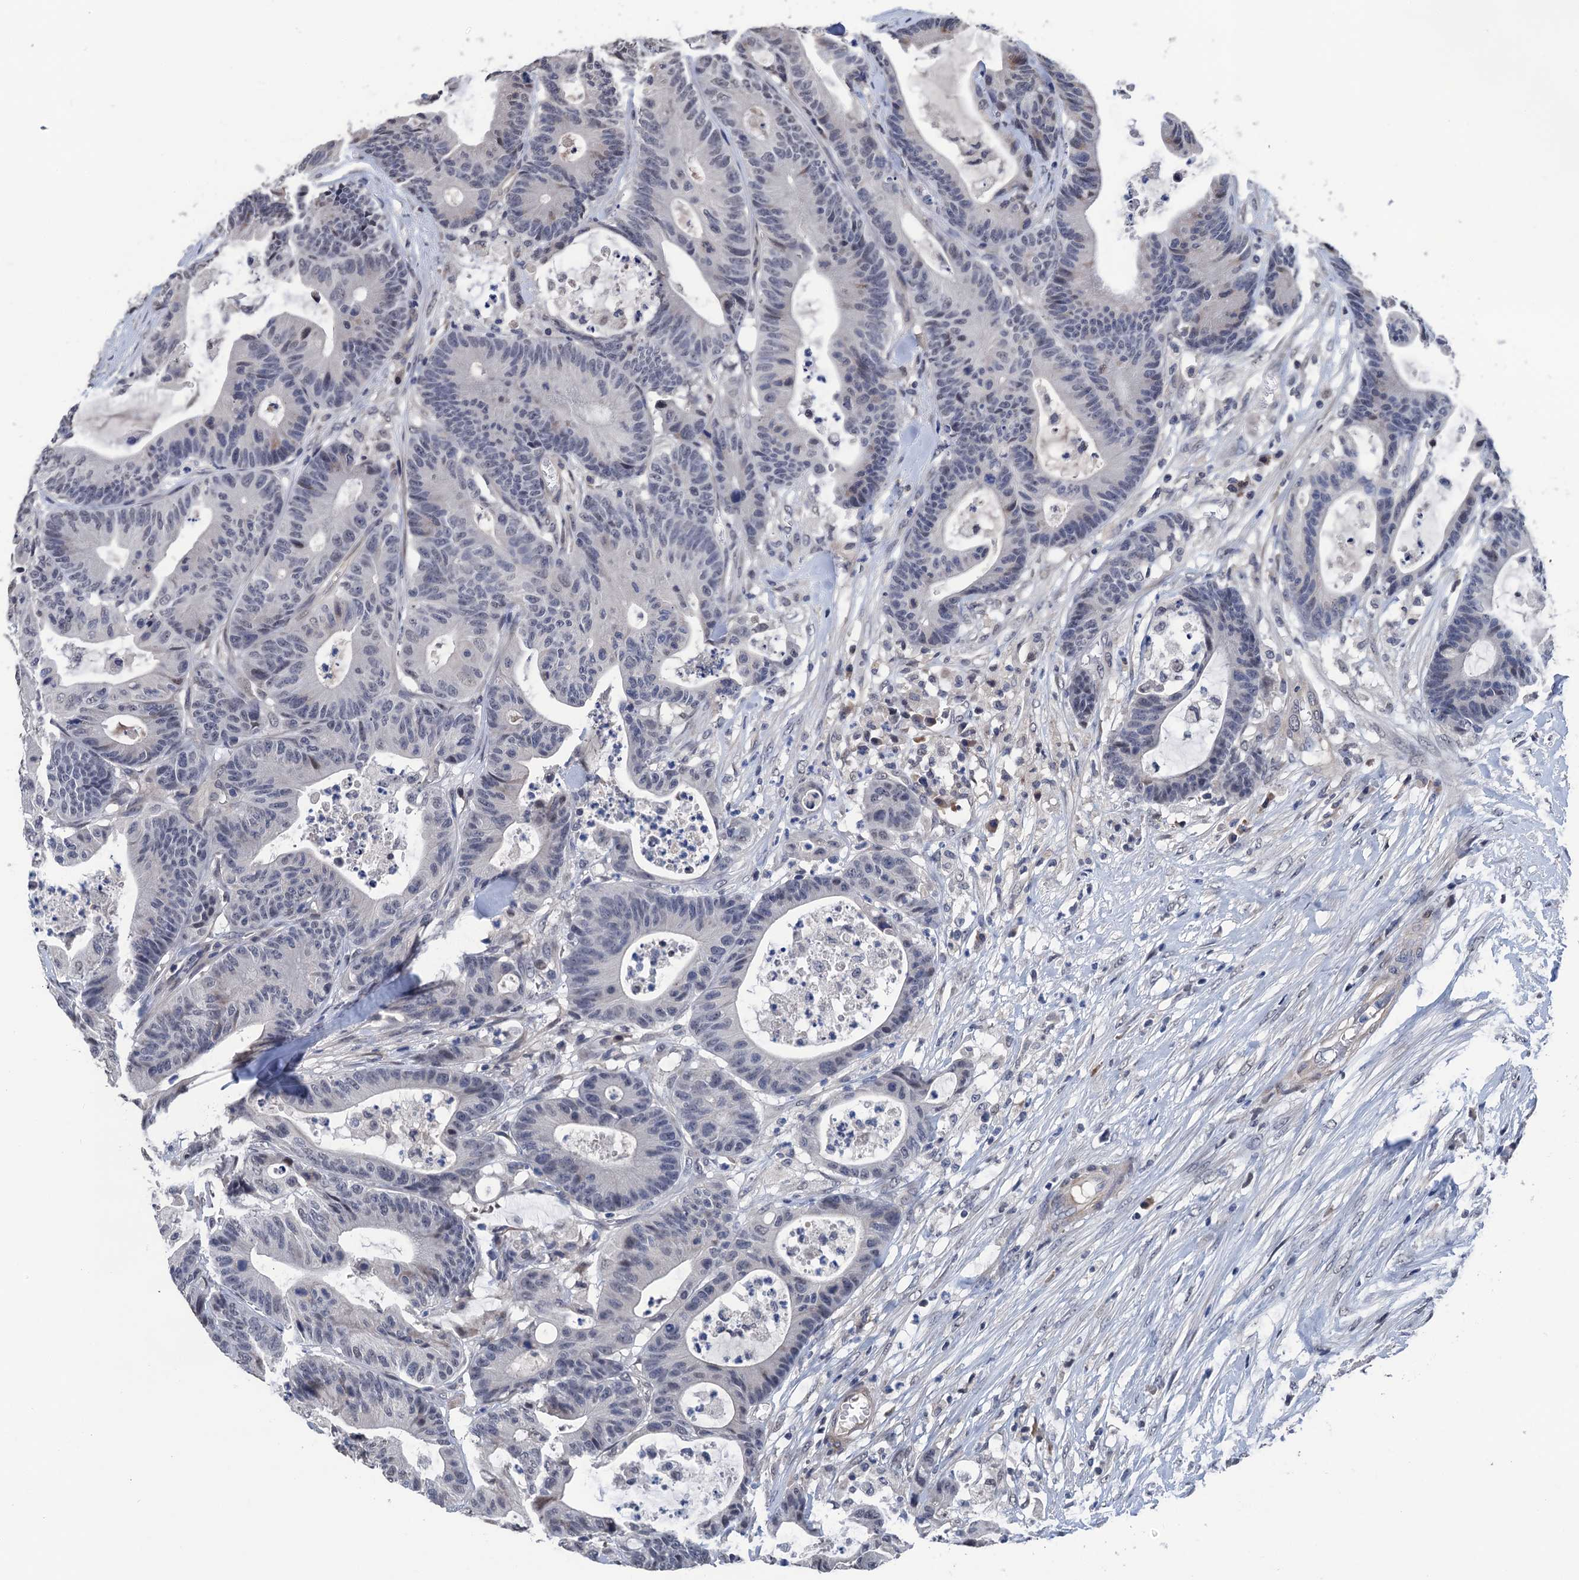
{"staining": {"intensity": "negative", "quantity": "none", "location": "none"}, "tissue": "colorectal cancer", "cell_type": "Tumor cells", "image_type": "cancer", "snomed": [{"axis": "morphology", "description": "Adenocarcinoma, NOS"}, {"axis": "topography", "description": "Colon"}], "caption": "This histopathology image is of colorectal cancer (adenocarcinoma) stained with immunohistochemistry (IHC) to label a protein in brown with the nuclei are counter-stained blue. There is no positivity in tumor cells. (Brightfield microscopy of DAB immunohistochemistry (IHC) at high magnification).", "gene": "ART5", "patient": {"sex": "female", "age": 84}}